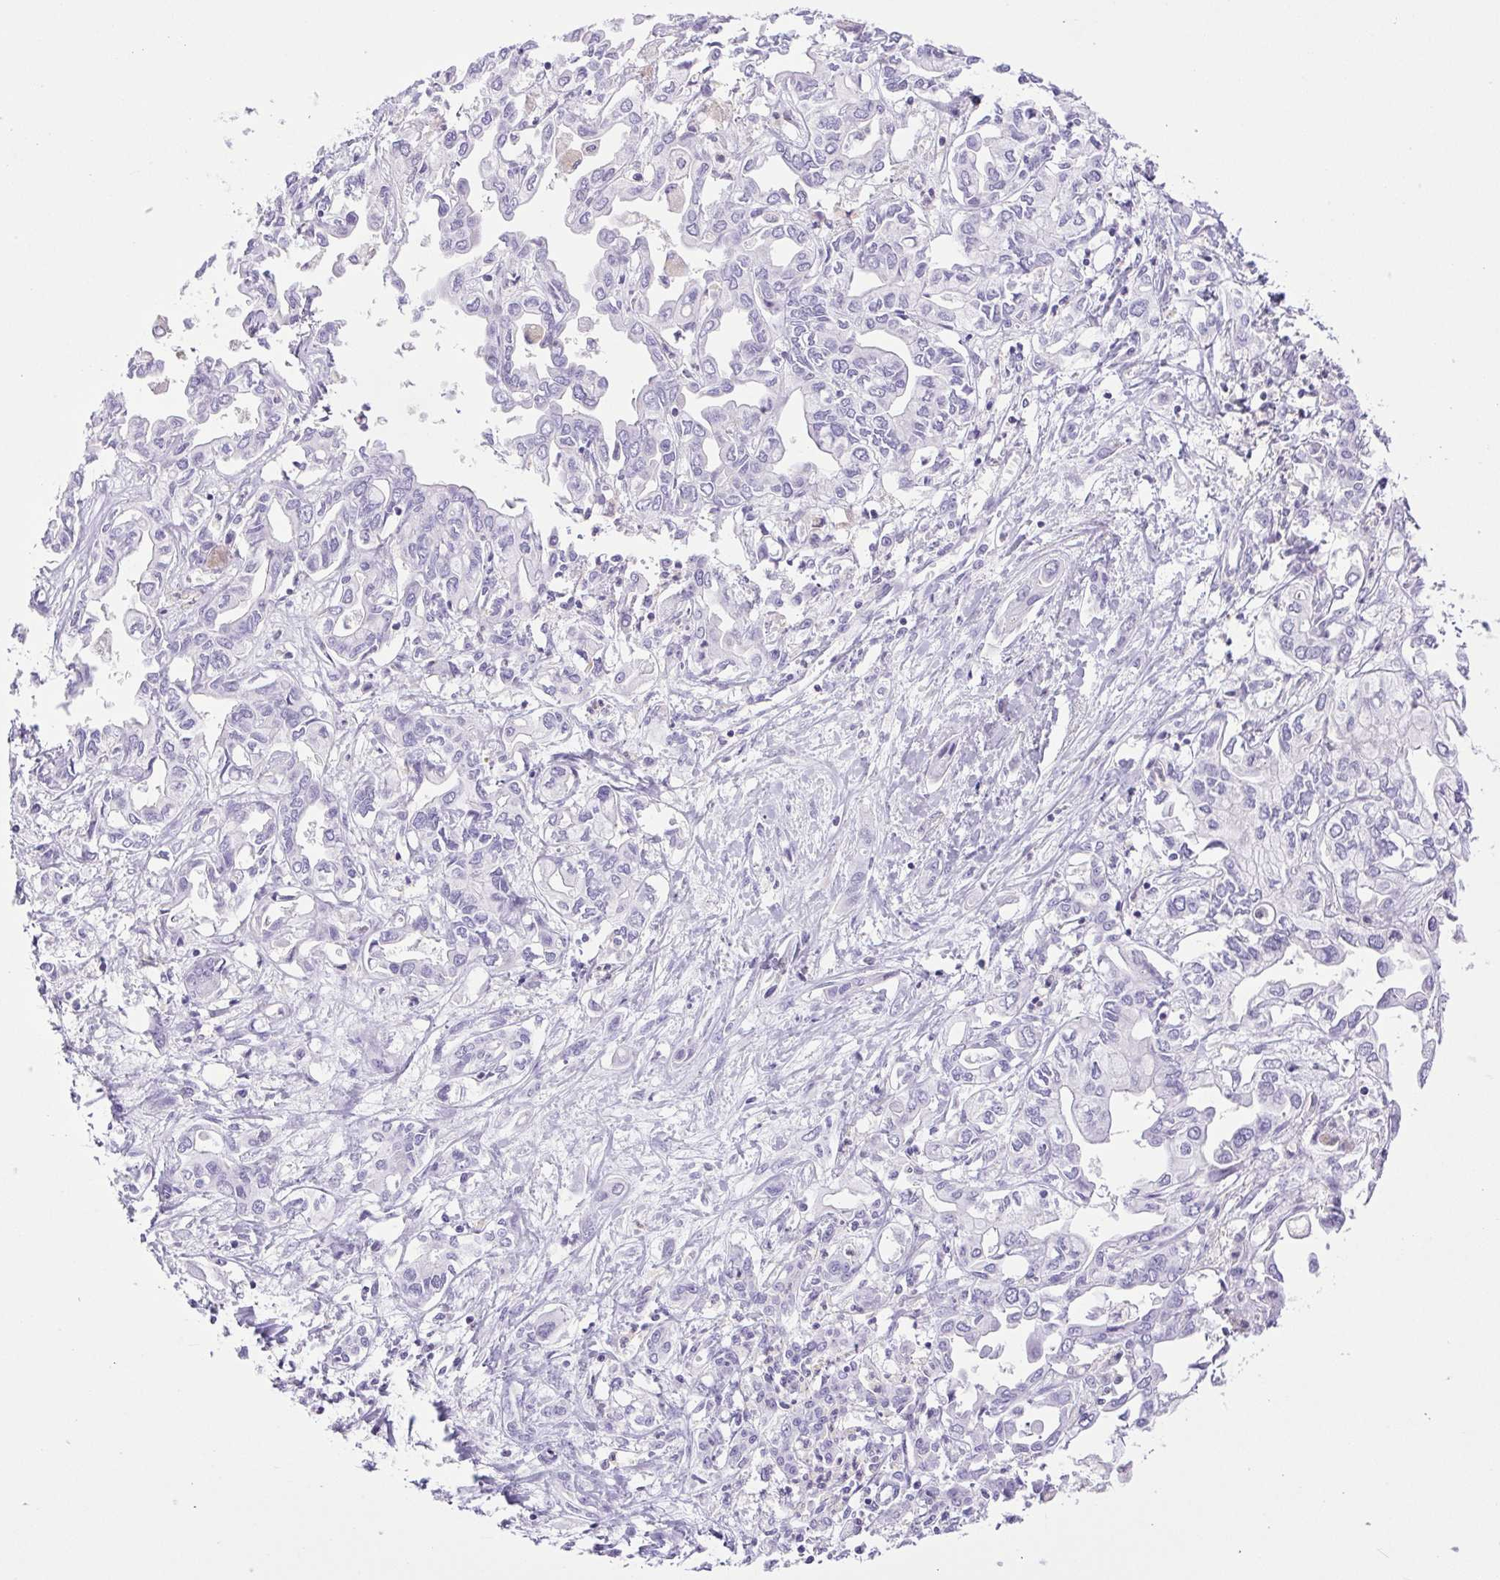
{"staining": {"intensity": "negative", "quantity": "none", "location": "none"}, "tissue": "liver cancer", "cell_type": "Tumor cells", "image_type": "cancer", "snomed": [{"axis": "morphology", "description": "Cholangiocarcinoma"}, {"axis": "topography", "description": "Liver"}], "caption": "Immunohistochemistry of liver cholangiocarcinoma displays no expression in tumor cells.", "gene": "SYNPR", "patient": {"sex": "female", "age": 64}}